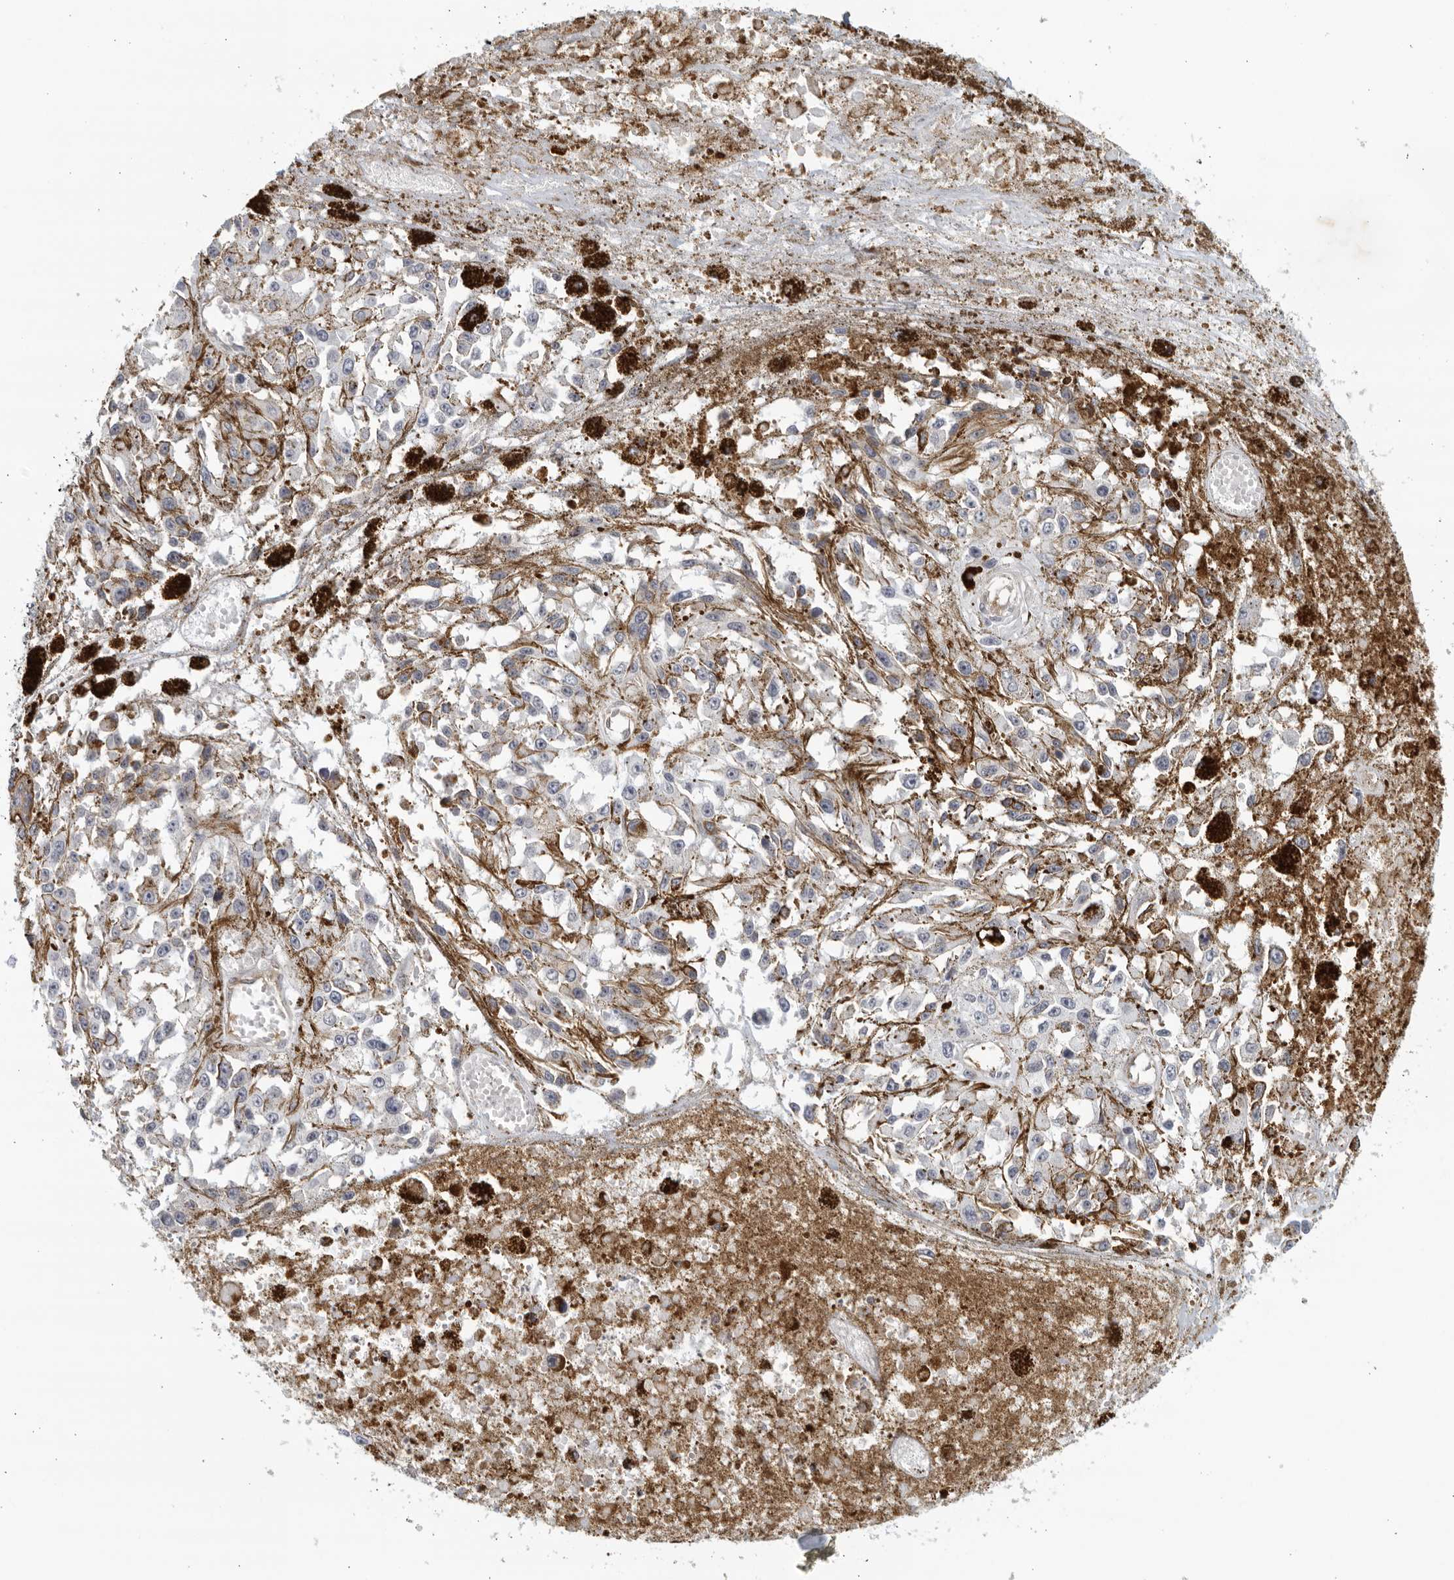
{"staining": {"intensity": "negative", "quantity": "none", "location": "none"}, "tissue": "melanoma", "cell_type": "Tumor cells", "image_type": "cancer", "snomed": [{"axis": "morphology", "description": "Malignant melanoma, Metastatic site"}, {"axis": "topography", "description": "Lymph node"}], "caption": "Histopathology image shows no protein staining in tumor cells of malignant melanoma (metastatic site) tissue.", "gene": "SERTAD4", "patient": {"sex": "male", "age": 59}}